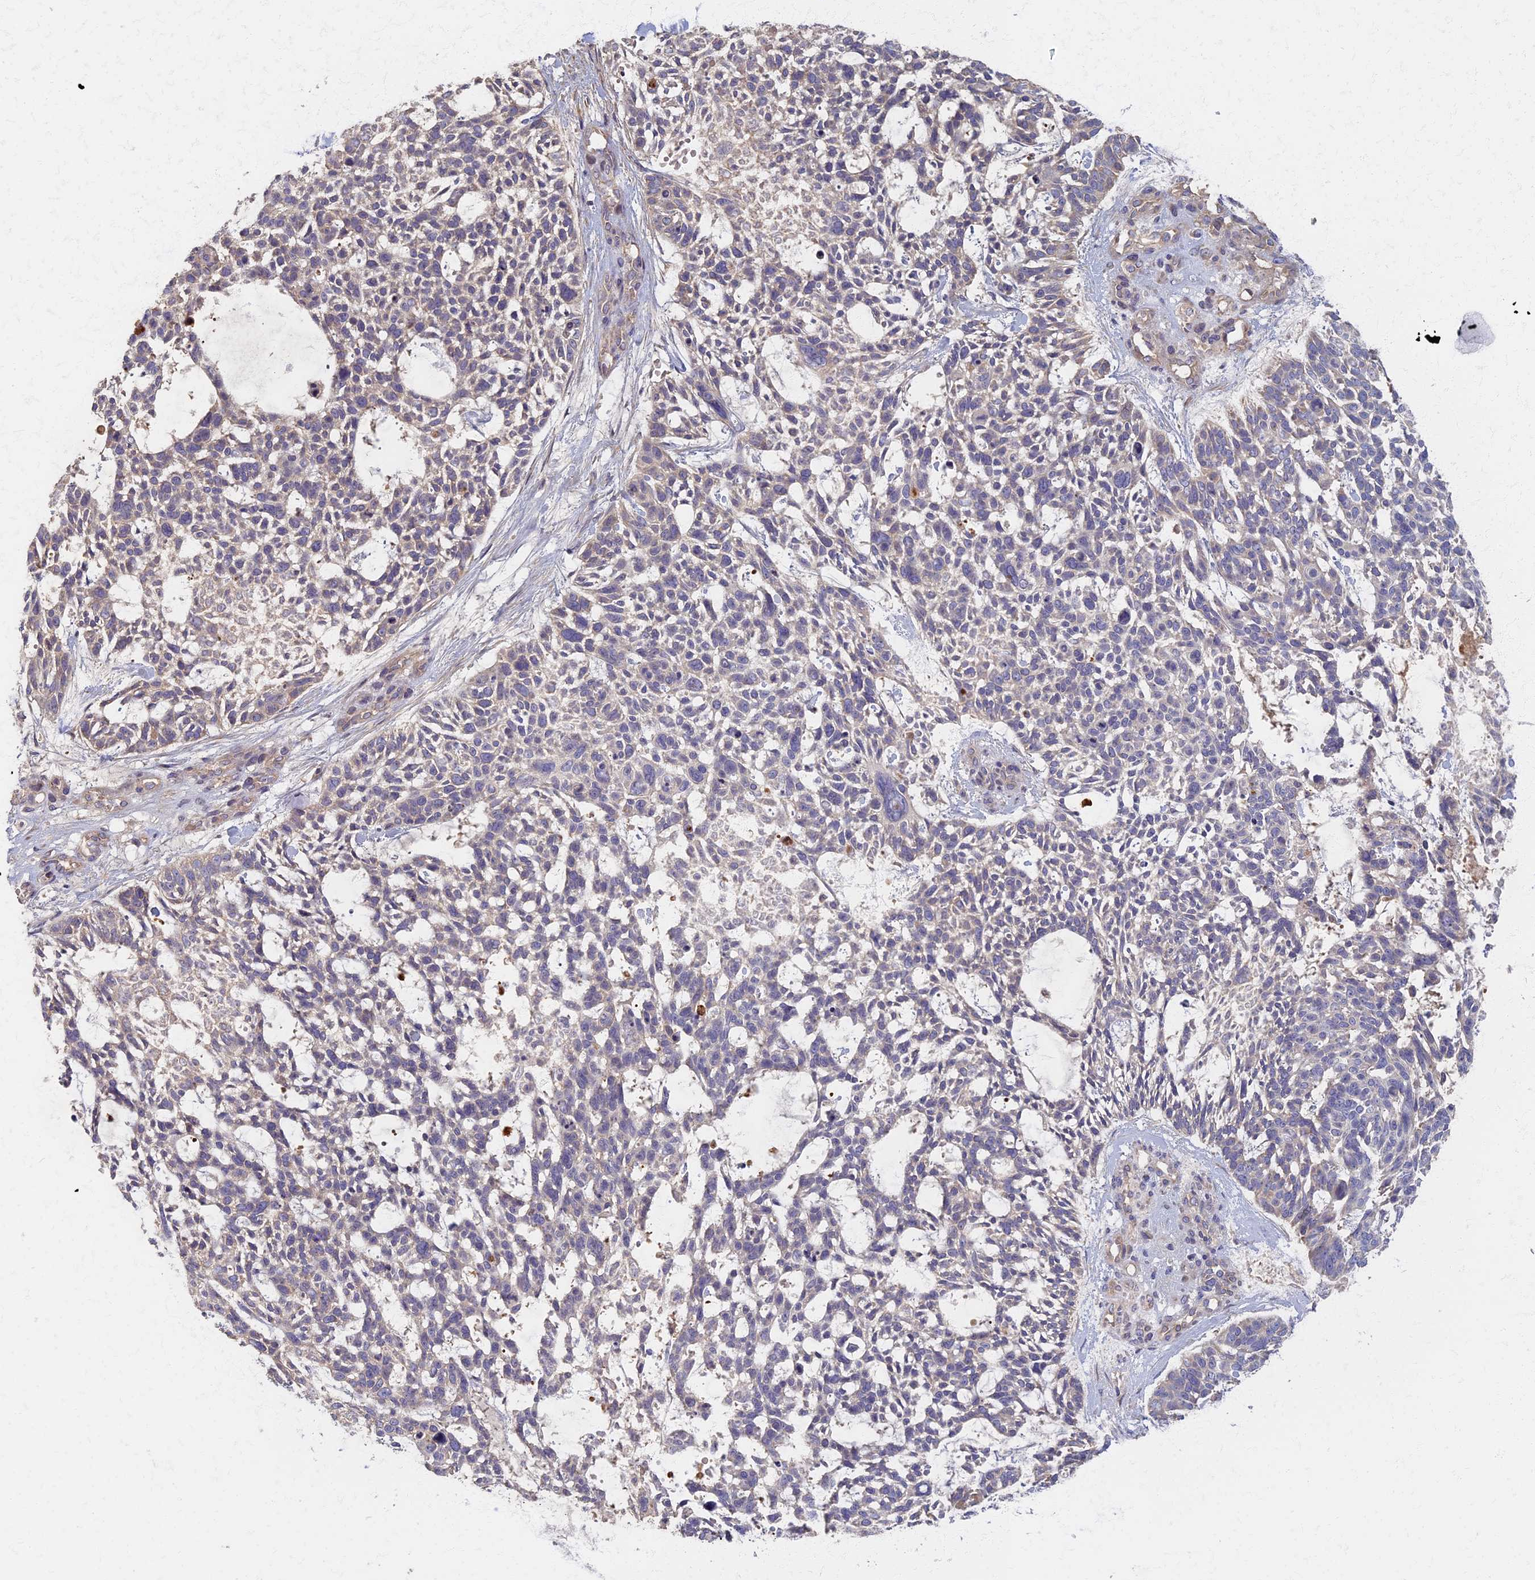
{"staining": {"intensity": "moderate", "quantity": "<25%", "location": "cytoplasmic/membranous"}, "tissue": "skin cancer", "cell_type": "Tumor cells", "image_type": "cancer", "snomed": [{"axis": "morphology", "description": "Basal cell carcinoma"}, {"axis": "topography", "description": "Skin"}], "caption": "IHC of human skin cancer (basal cell carcinoma) displays low levels of moderate cytoplasmic/membranous staining in approximately <25% of tumor cells.", "gene": "AP4E1", "patient": {"sex": "male", "age": 88}}